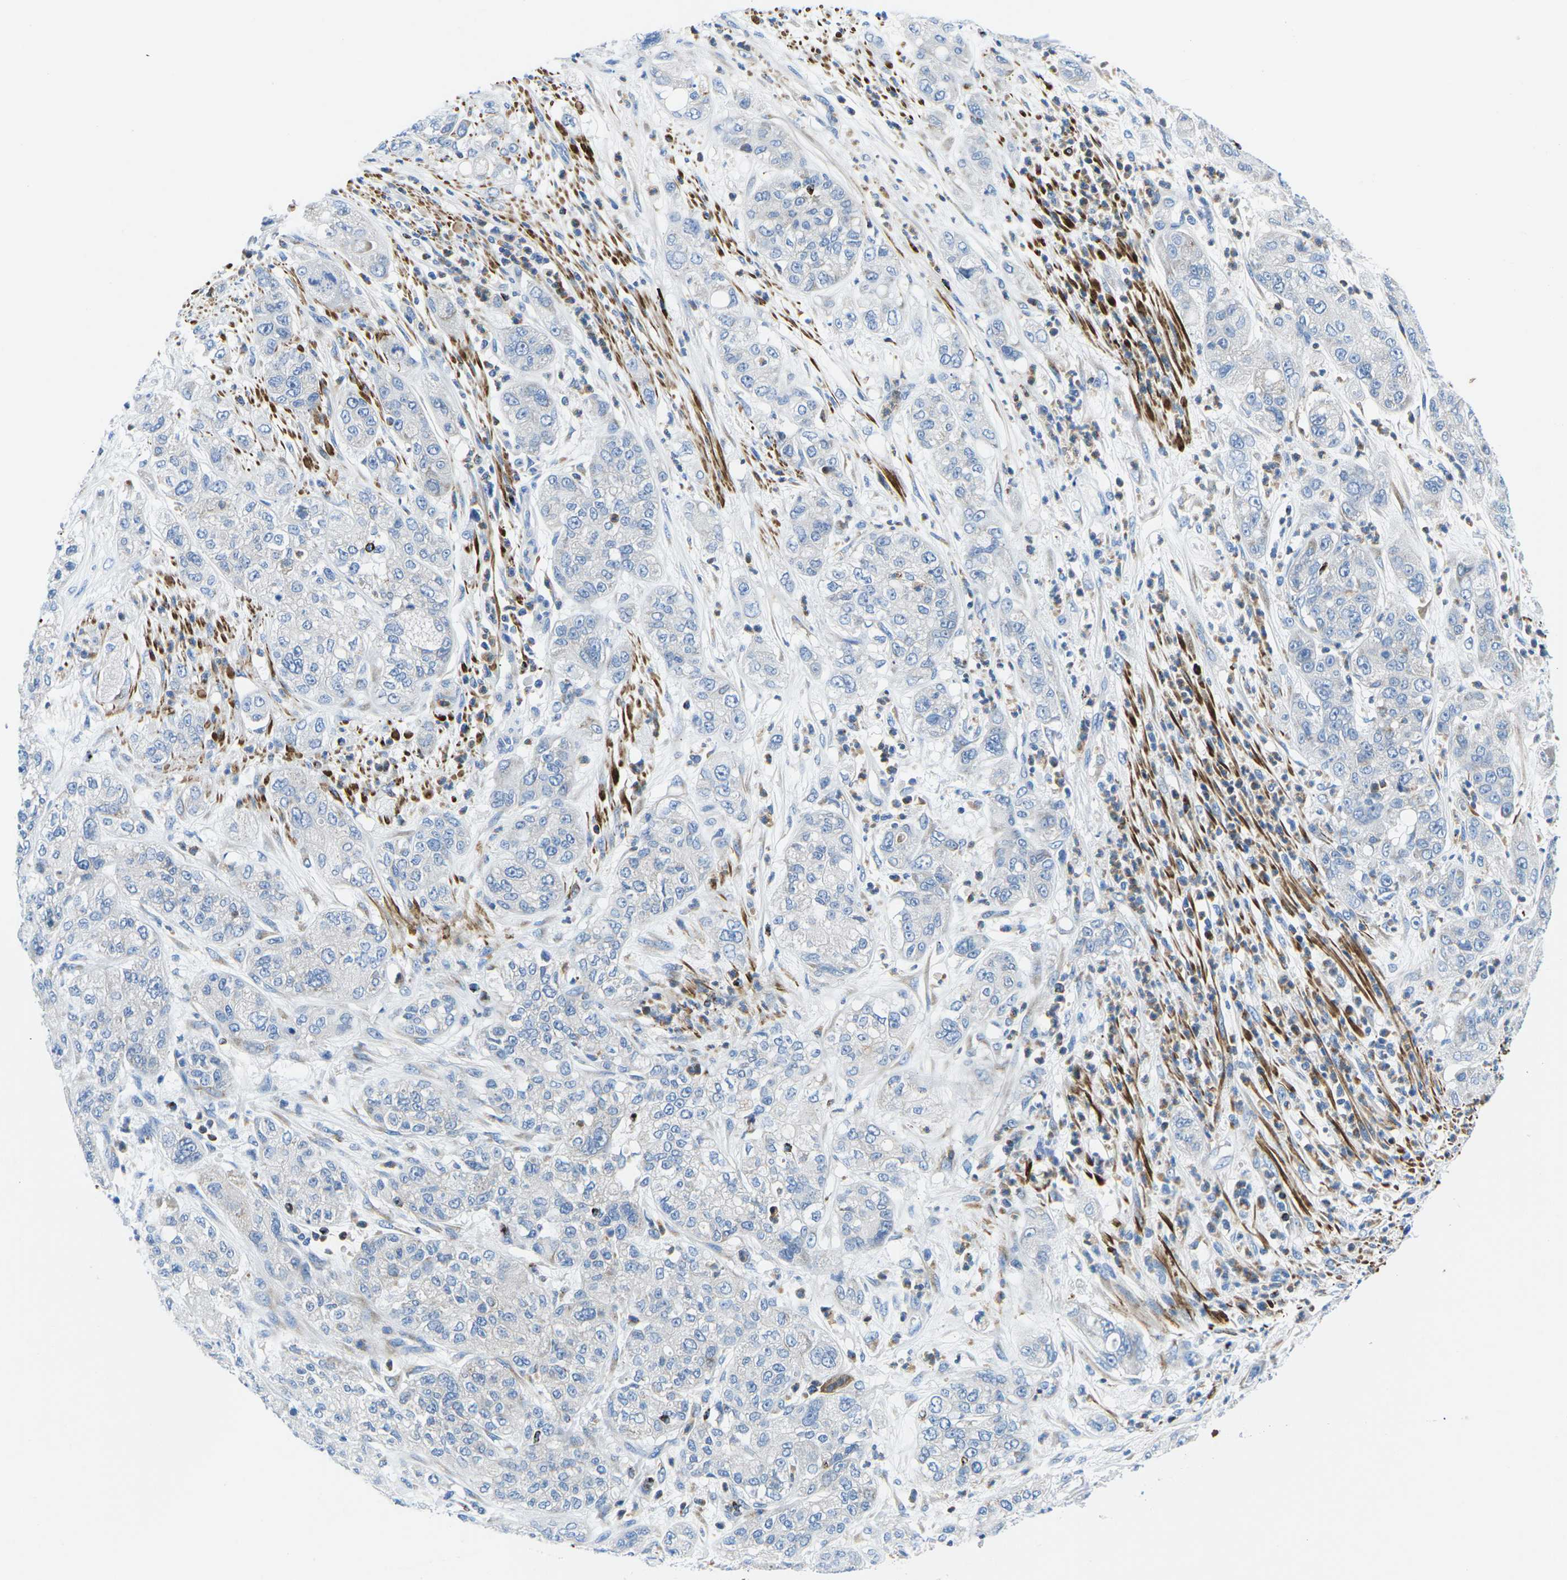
{"staining": {"intensity": "negative", "quantity": "none", "location": "none"}, "tissue": "pancreatic cancer", "cell_type": "Tumor cells", "image_type": "cancer", "snomed": [{"axis": "morphology", "description": "Adenocarcinoma, NOS"}, {"axis": "topography", "description": "Pancreas"}], "caption": "There is no significant positivity in tumor cells of pancreatic cancer (adenocarcinoma).", "gene": "MC4R", "patient": {"sex": "female", "age": 78}}